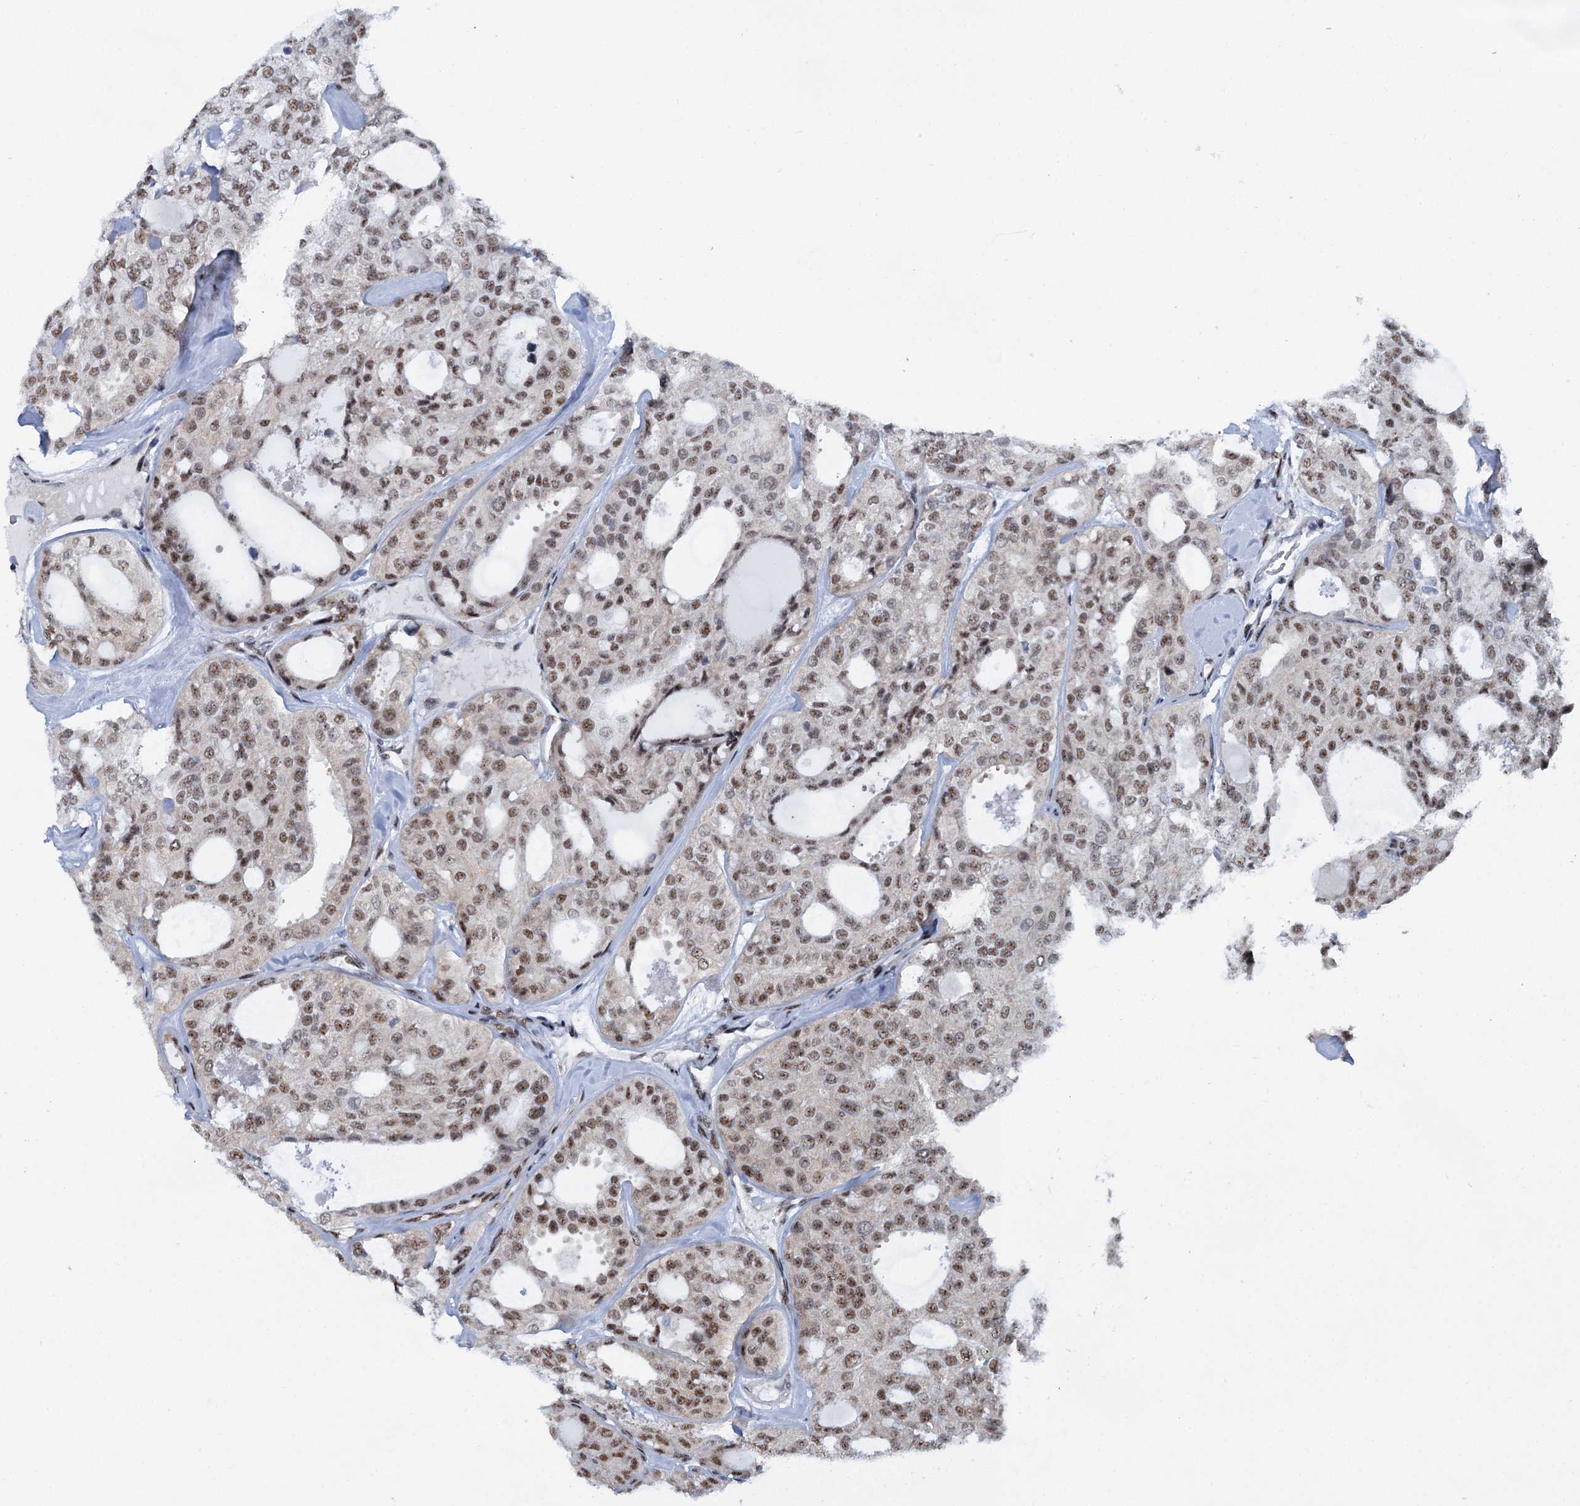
{"staining": {"intensity": "moderate", "quantity": ">75%", "location": "nuclear"}, "tissue": "thyroid cancer", "cell_type": "Tumor cells", "image_type": "cancer", "snomed": [{"axis": "morphology", "description": "Follicular adenoma carcinoma, NOS"}, {"axis": "topography", "description": "Thyroid gland"}], "caption": "Moderate nuclear positivity is present in approximately >75% of tumor cells in thyroid cancer (follicular adenoma carcinoma).", "gene": "SREK1", "patient": {"sex": "male", "age": 75}}